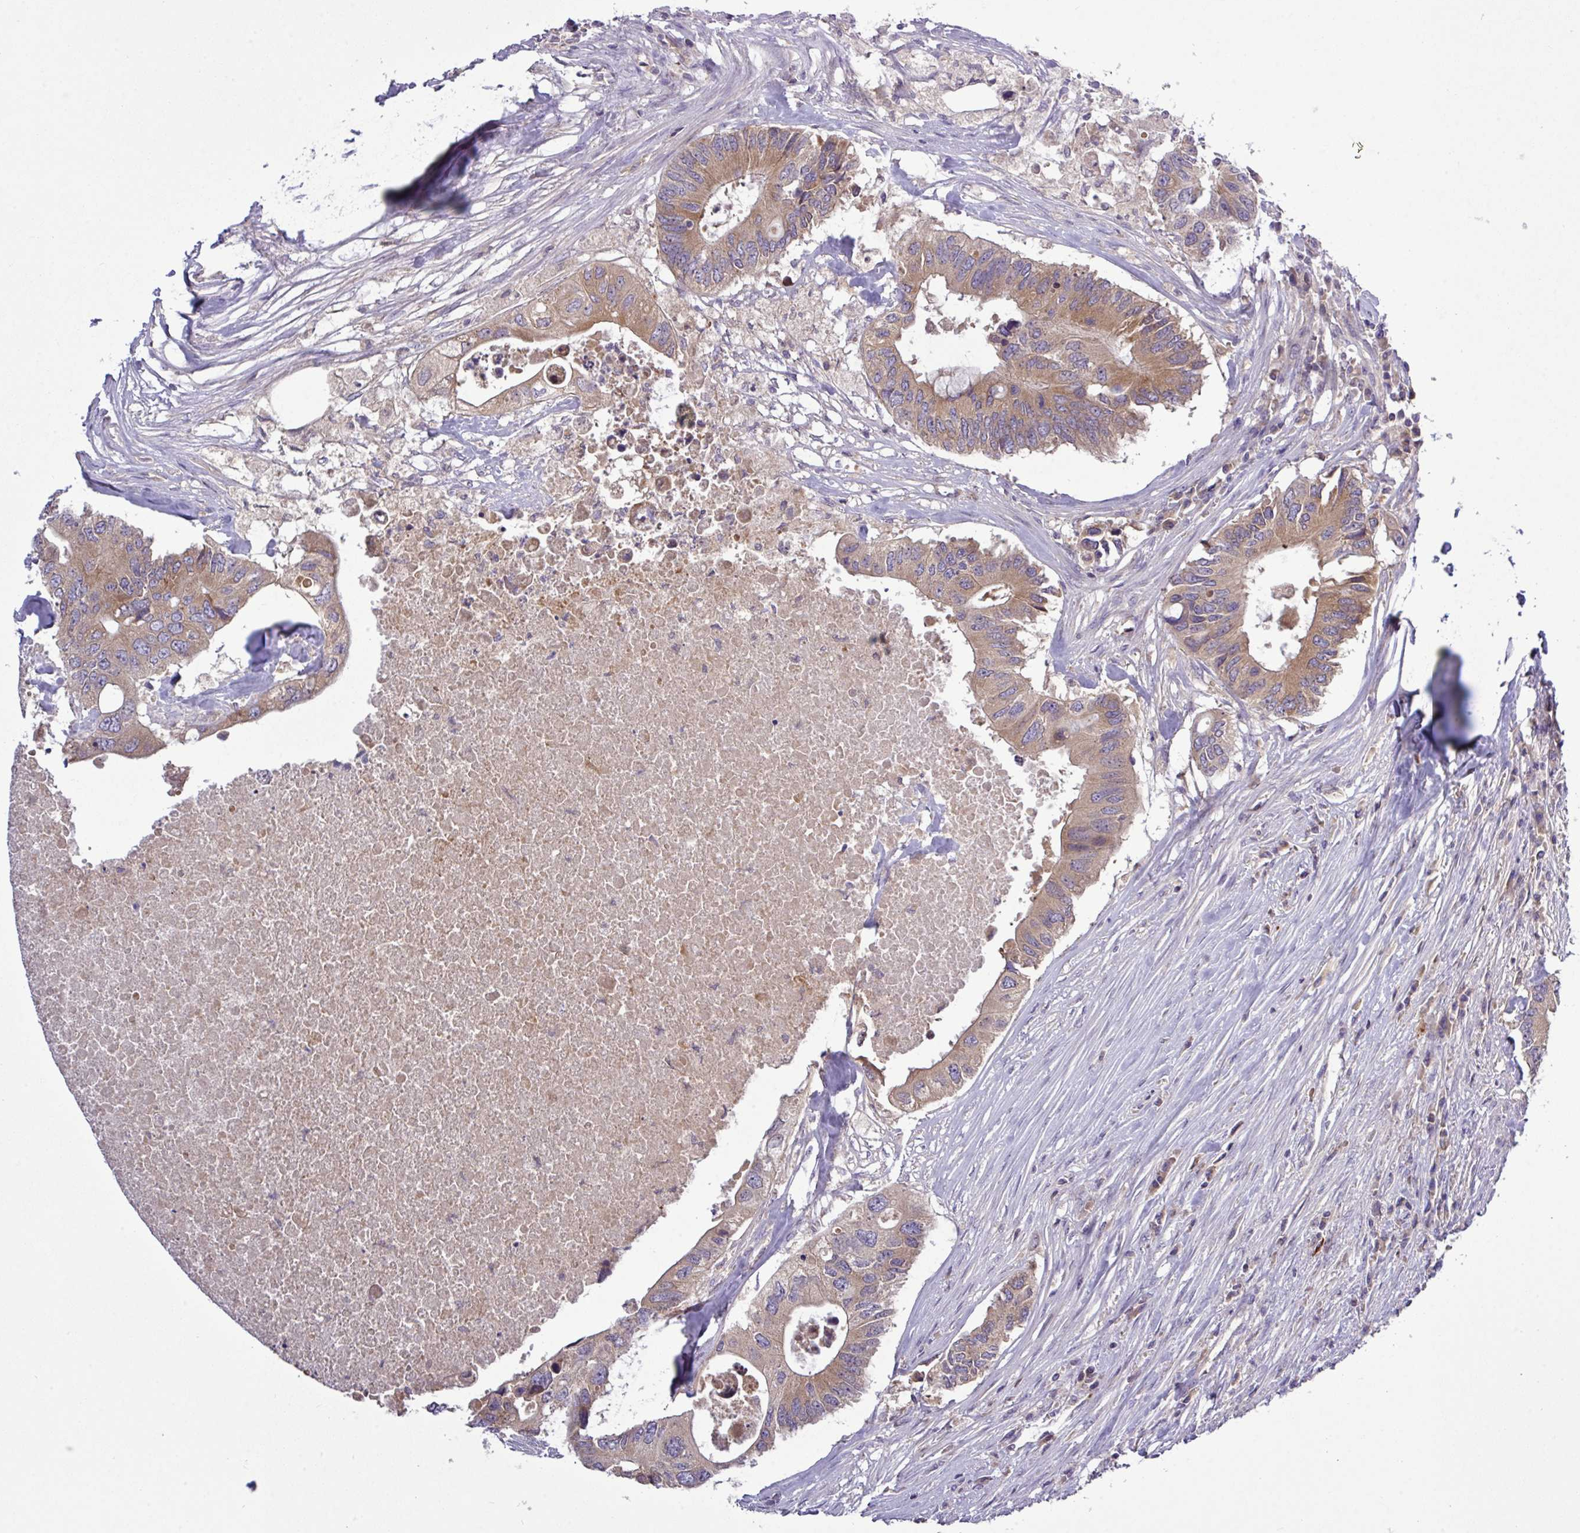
{"staining": {"intensity": "moderate", "quantity": ">75%", "location": "cytoplasmic/membranous"}, "tissue": "colorectal cancer", "cell_type": "Tumor cells", "image_type": "cancer", "snomed": [{"axis": "morphology", "description": "Adenocarcinoma, NOS"}, {"axis": "topography", "description": "Colon"}], "caption": "A histopathology image of human colorectal adenocarcinoma stained for a protein exhibits moderate cytoplasmic/membranous brown staining in tumor cells. The staining was performed using DAB (3,3'-diaminobenzidine), with brown indicating positive protein expression. Nuclei are stained blue with hematoxylin.", "gene": "TMEM62", "patient": {"sex": "male", "age": 71}}